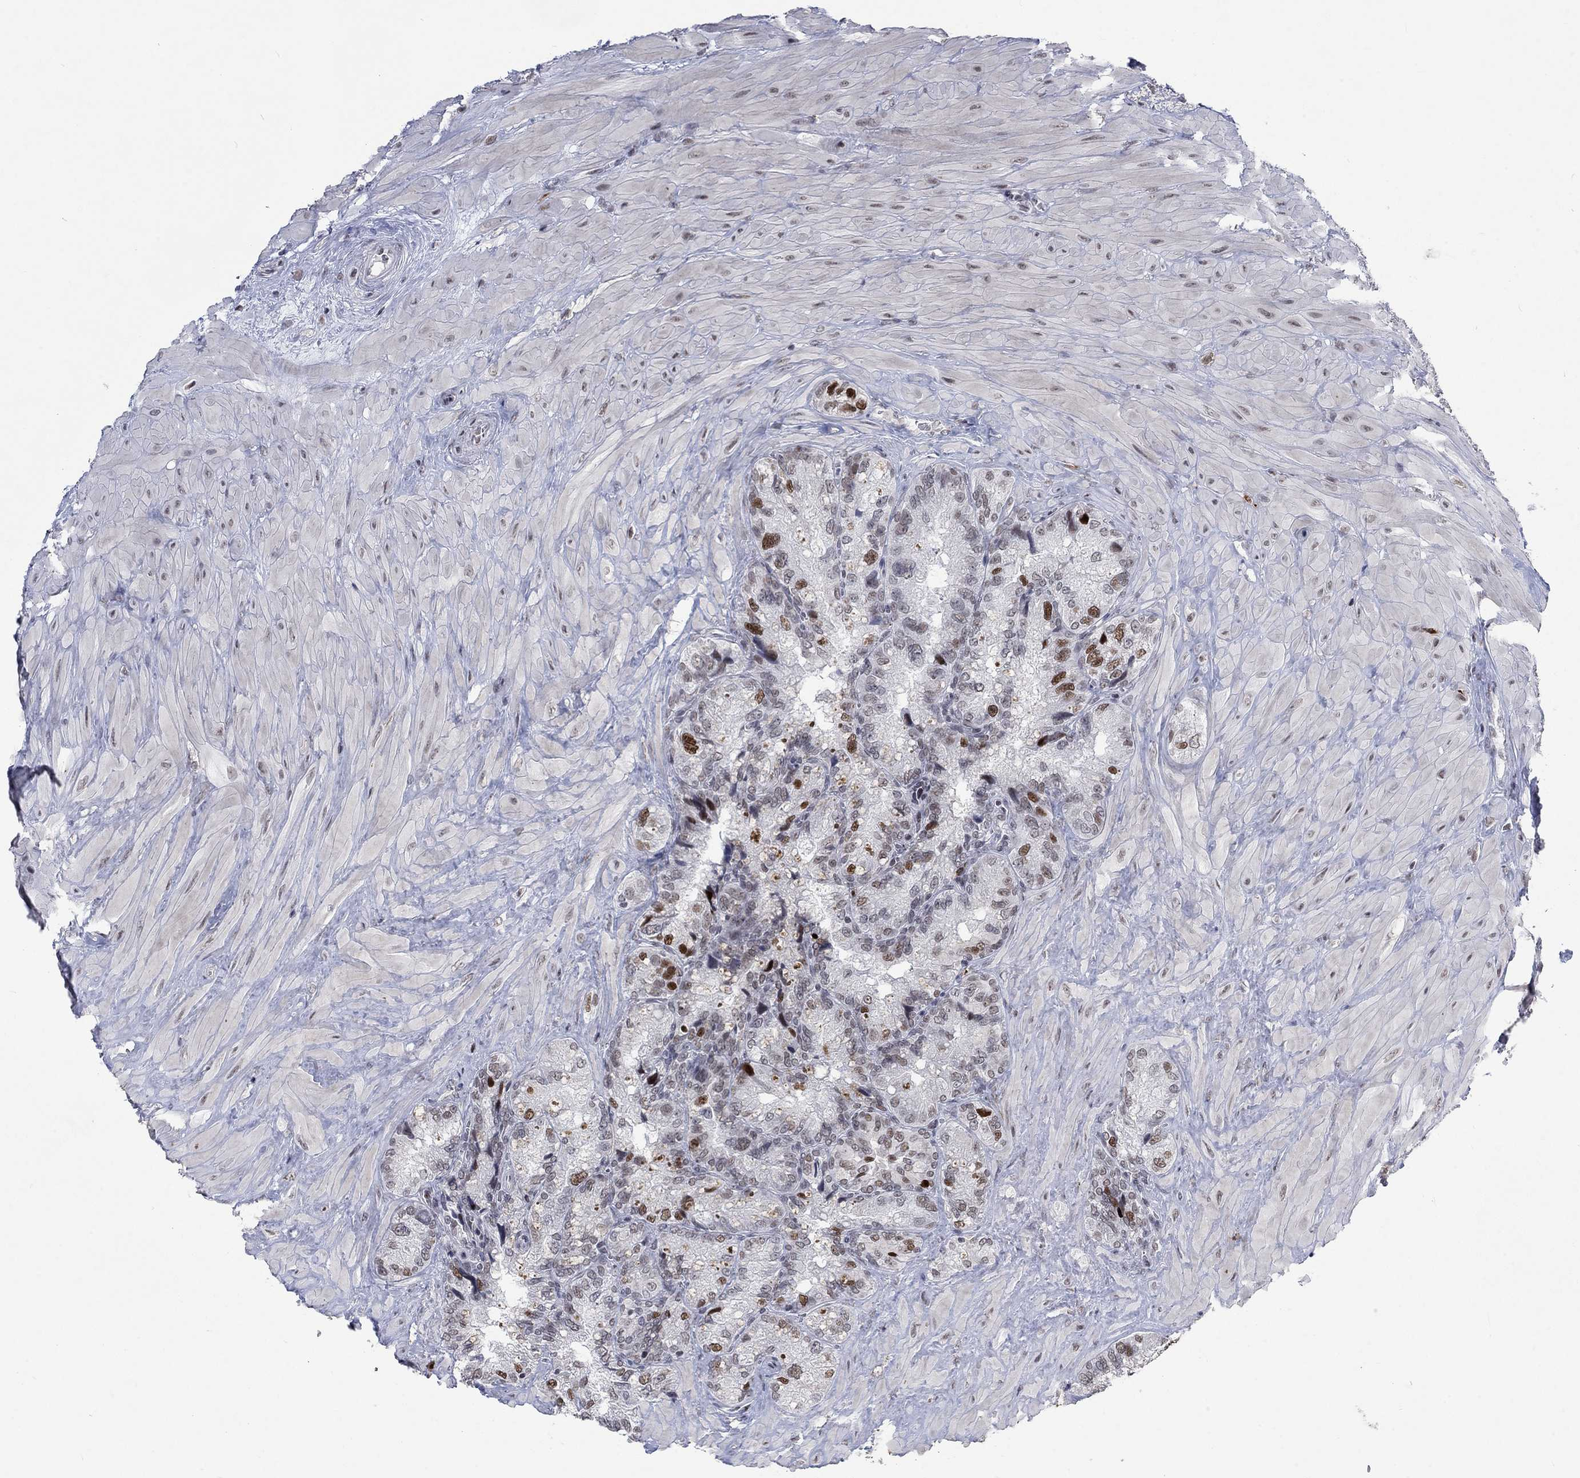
{"staining": {"intensity": "strong", "quantity": "<25%", "location": "nuclear"}, "tissue": "prostate cancer", "cell_type": "Tumor cells", "image_type": "cancer", "snomed": [{"axis": "morphology", "description": "Adenocarcinoma, NOS"}, {"axis": "topography", "description": "Prostate and seminal vesicle, NOS"}], "caption": "Prostate cancer (adenocarcinoma) was stained to show a protein in brown. There is medium levels of strong nuclear expression in about <25% of tumor cells.", "gene": "HCFC1", "patient": {"sex": "male", "age": 62}}